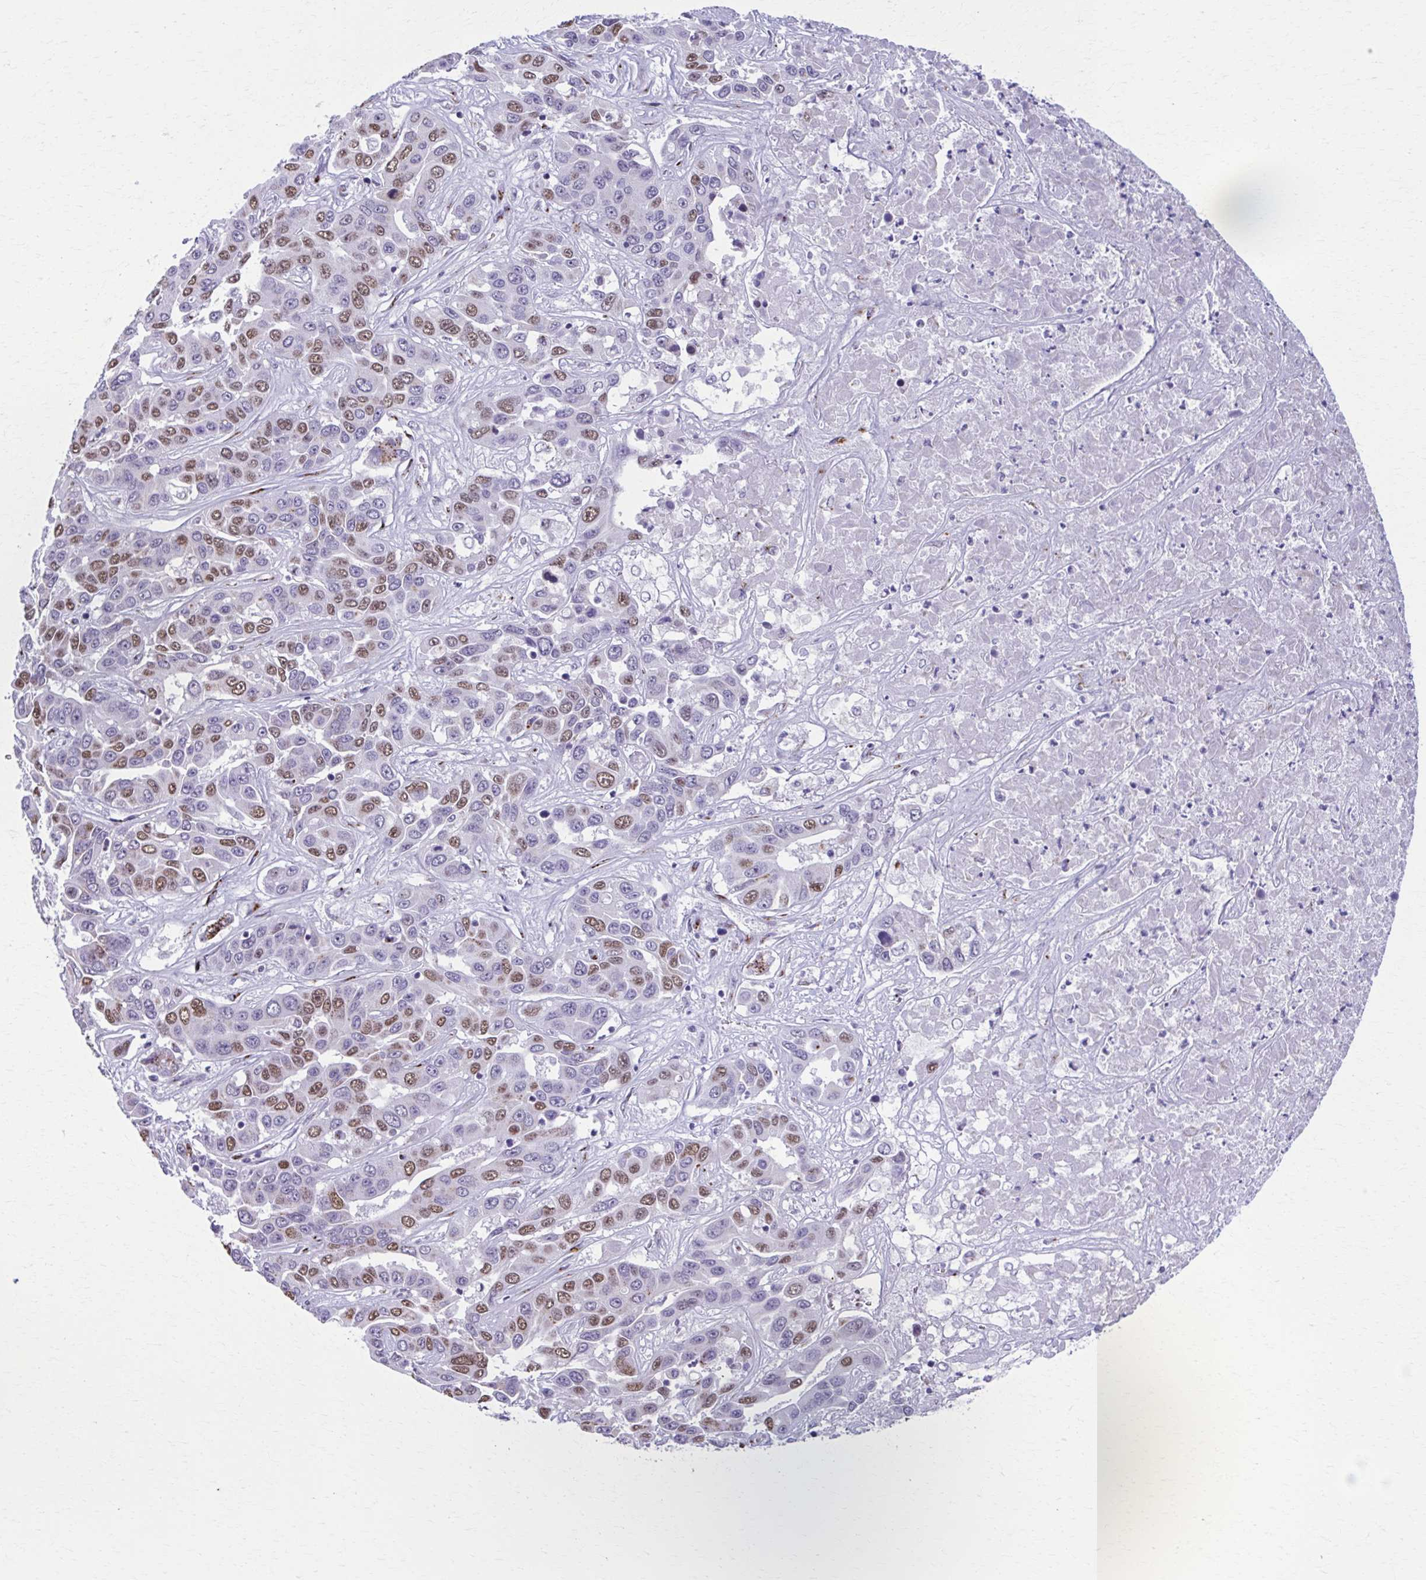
{"staining": {"intensity": "moderate", "quantity": "25%-75%", "location": "nuclear"}, "tissue": "liver cancer", "cell_type": "Tumor cells", "image_type": "cancer", "snomed": [{"axis": "morphology", "description": "Cholangiocarcinoma"}, {"axis": "topography", "description": "Liver"}], "caption": "Liver cancer (cholangiocarcinoma) stained with a protein marker shows moderate staining in tumor cells.", "gene": "ZNF682", "patient": {"sex": "female", "age": 52}}